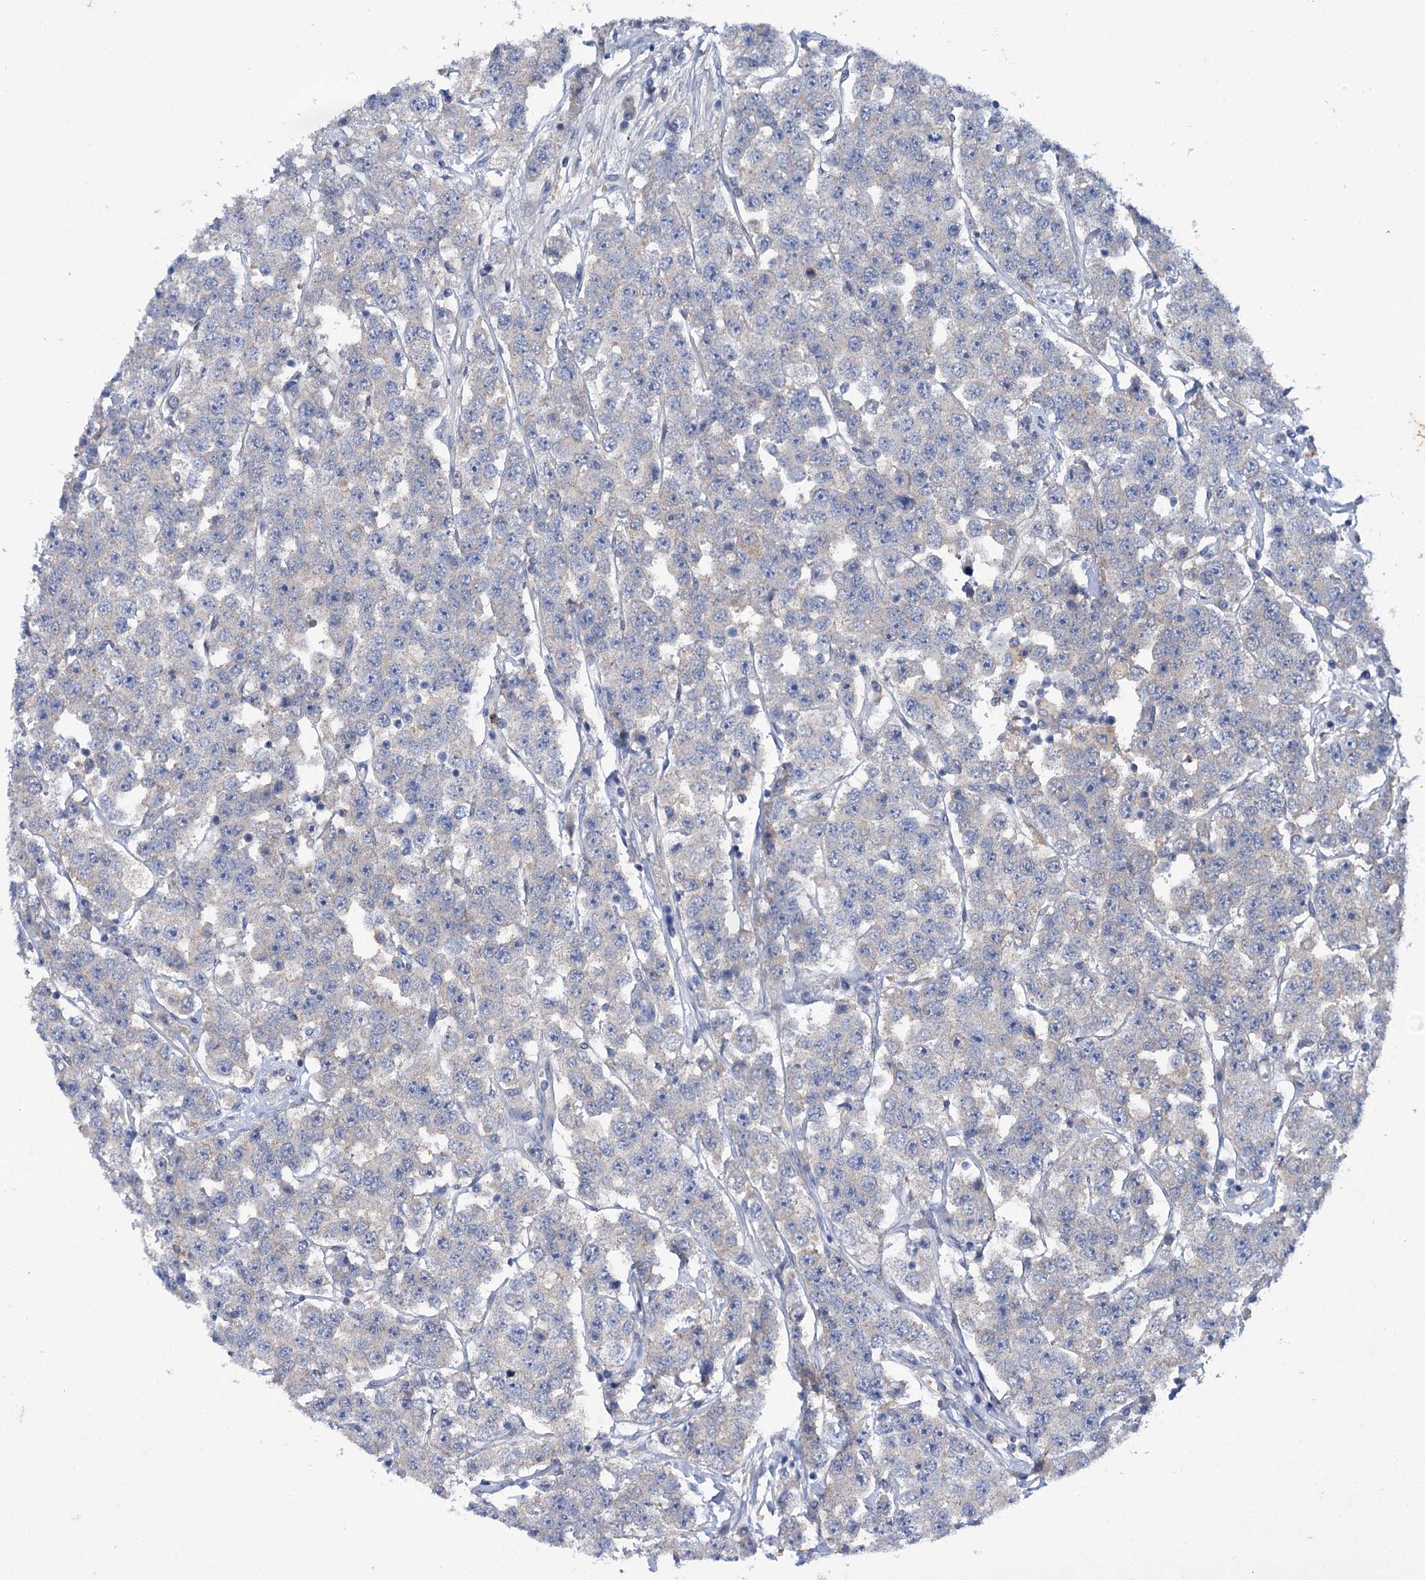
{"staining": {"intensity": "negative", "quantity": "none", "location": "none"}, "tissue": "testis cancer", "cell_type": "Tumor cells", "image_type": "cancer", "snomed": [{"axis": "morphology", "description": "Seminoma, NOS"}, {"axis": "topography", "description": "Testis"}], "caption": "Immunohistochemistry histopathology image of seminoma (testis) stained for a protein (brown), which displays no positivity in tumor cells. The staining was performed using DAB to visualize the protein expression in brown, while the nuclei were stained in blue with hematoxylin (Magnification: 20x).", "gene": "MID1IP1", "patient": {"sex": "male", "age": 28}}